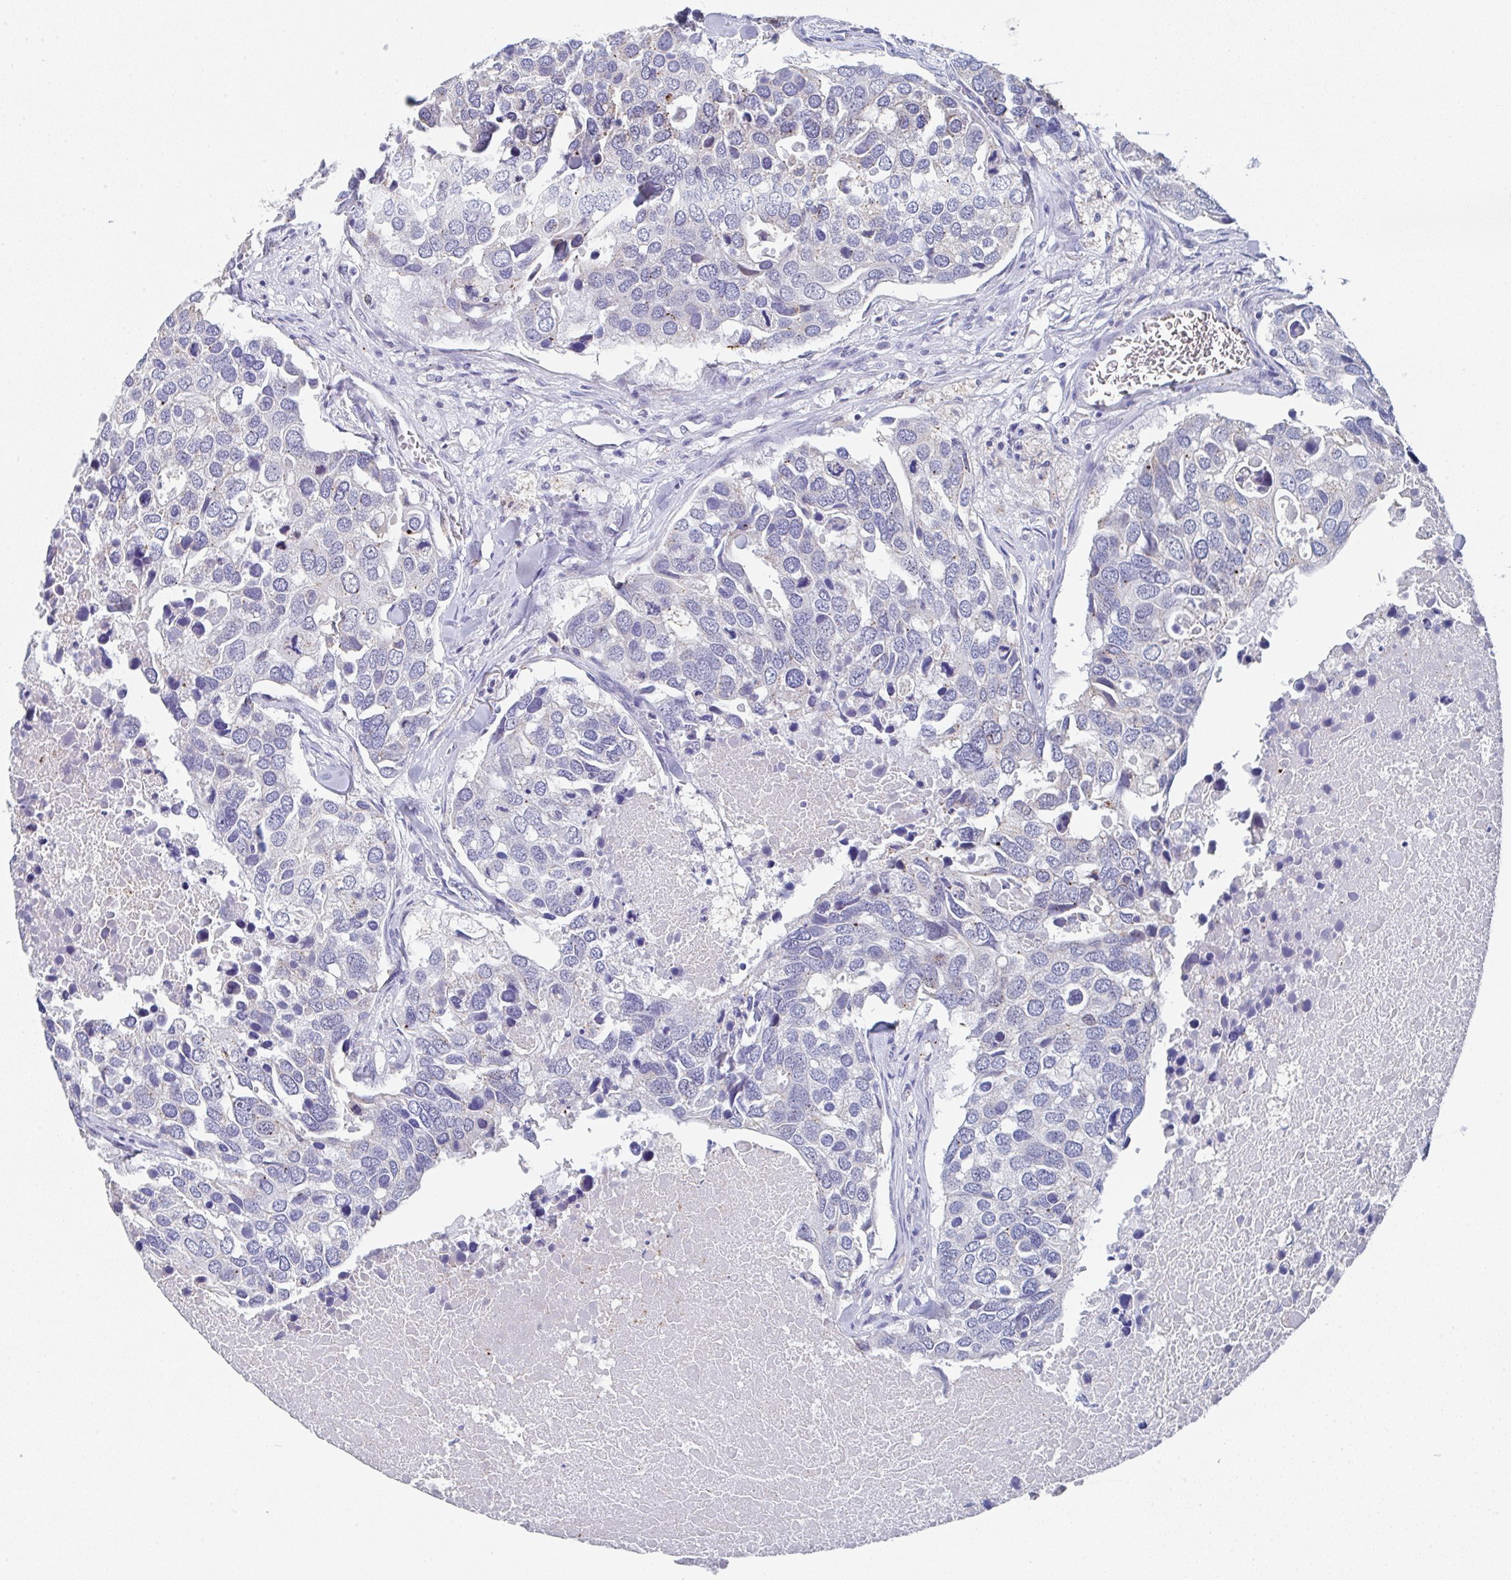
{"staining": {"intensity": "negative", "quantity": "none", "location": "none"}, "tissue": "breast cancer", "cell_type": "Tumor cells", "image_type": "cancer", "snomed": [{"axis": "morphology", "description": "Duct carcinoma"}, {"axis": "topography", "description": "Breast"}], "caption": "An image of breast cancer stained for a protein displays no brown staining in tumor cells.", "gene": "TNFRSF8", "patient": {"sex": "female", "age": 83}}